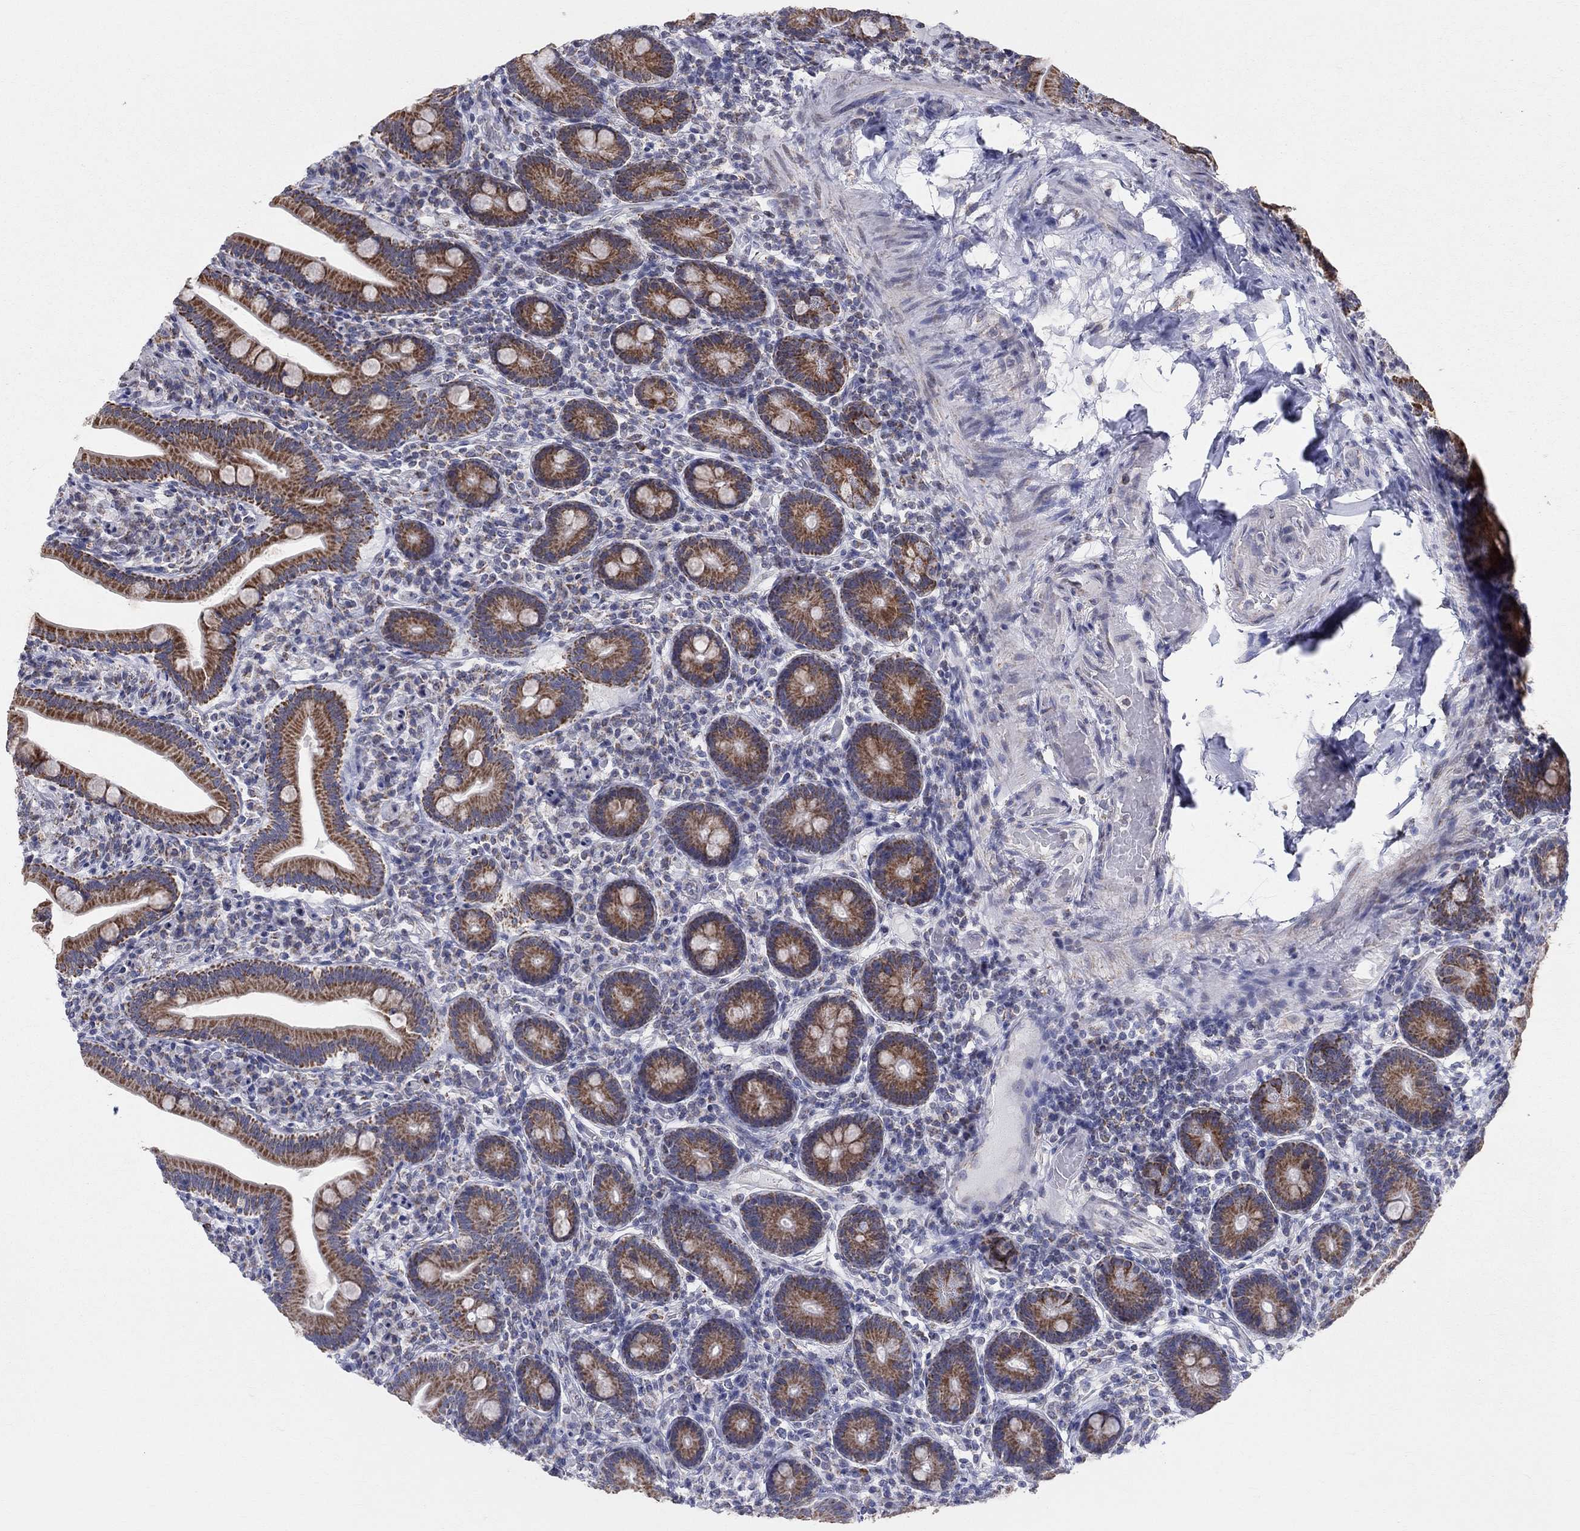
{"staining": {"intensity": "strong", "quantity": ">75%", "location": "cytoplasmic/membranous"}, "tissue": "small intestine", "cell_type": "Glandular cells", "image_type": "normal", "snomed": [{"axis": "morphology", "description": "Normal tissue, NOS"}, {"axis": "topography", "description": "Small intestine"}], "caption": "Strong cytoplasmic/membranous positivity for a protein is identified in approximately >75% of glandular cells of unremarkable small intestine using immunohistochemistry.", "gene": "KISS1R", "patient": {"sex": "male", "age": 66}}